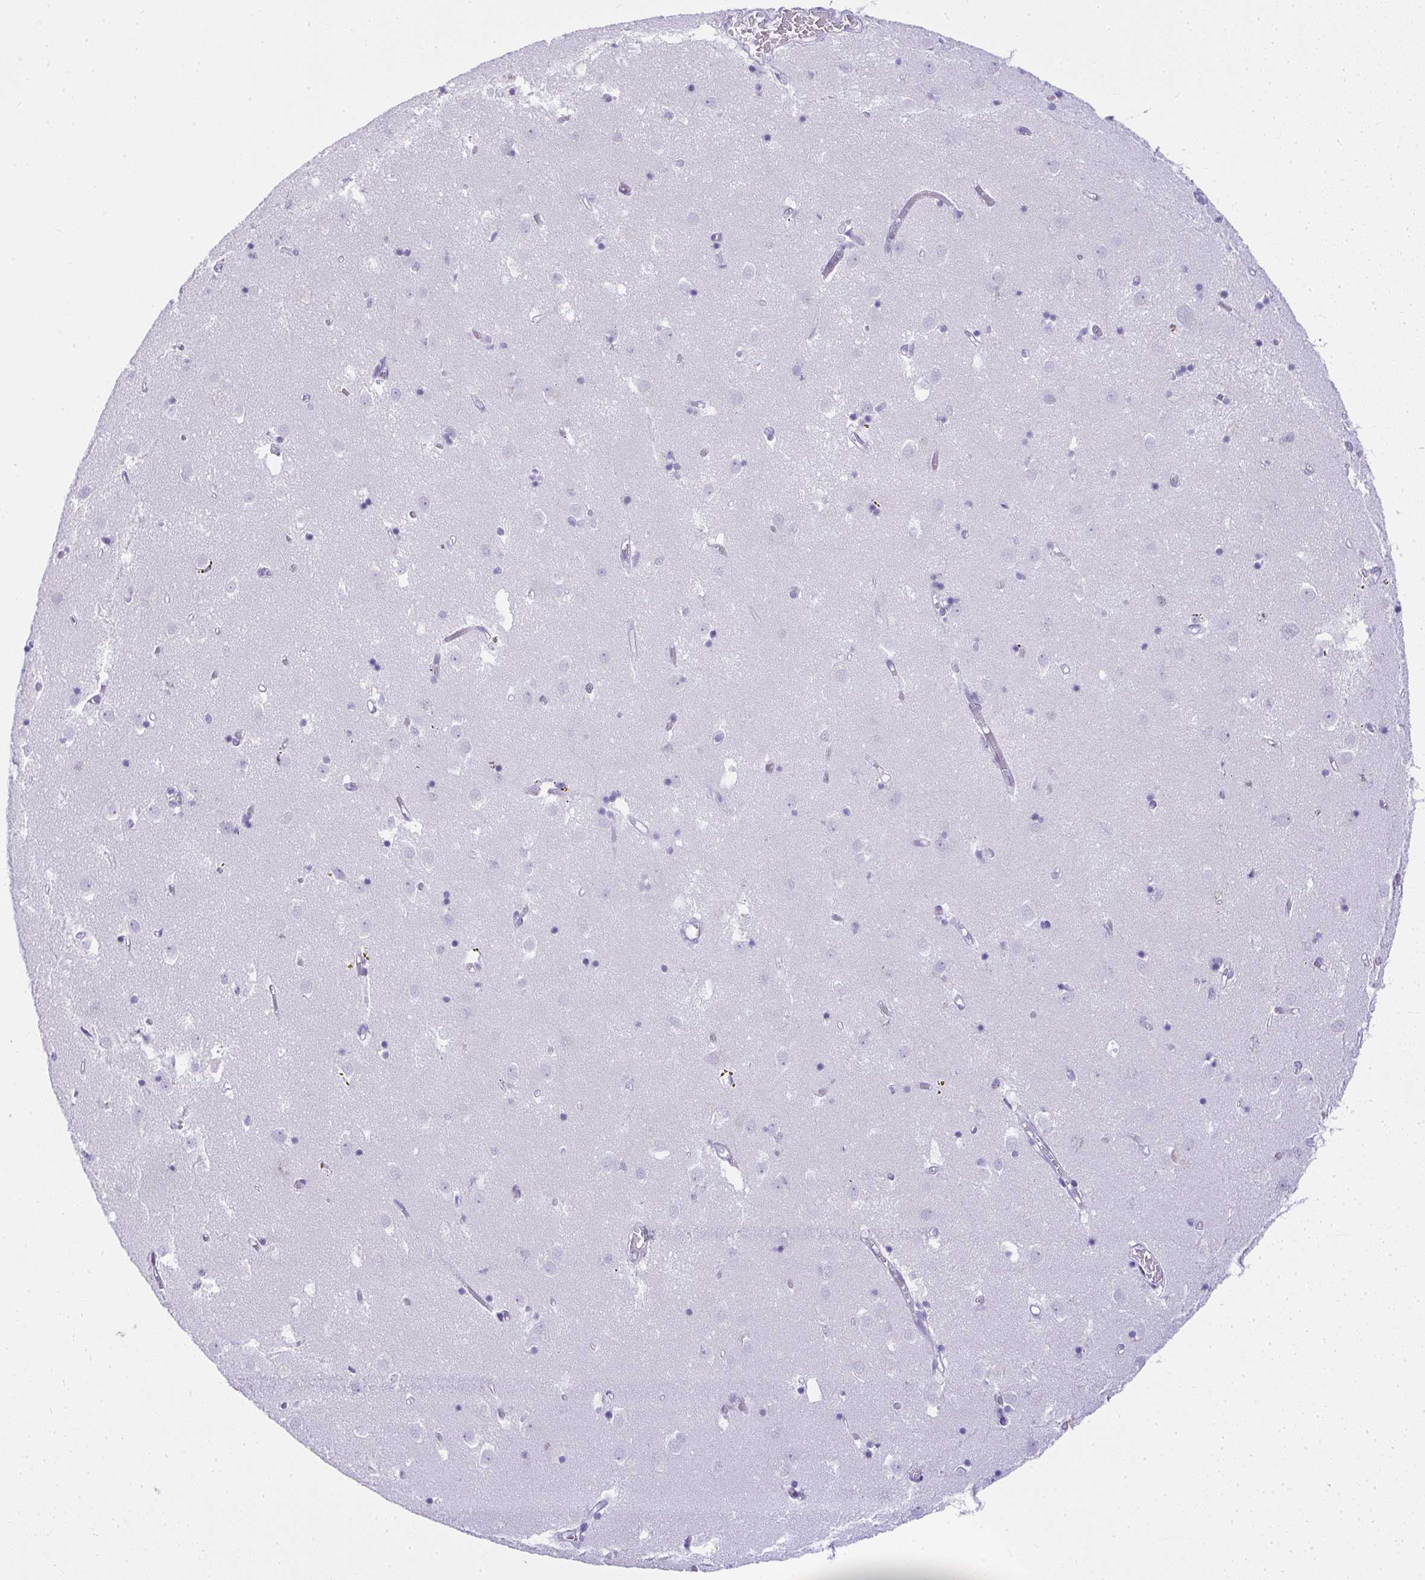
{"staining": {"intensity": "negative", "quantity": "none", "location": "none"}, "tissue": "caudate", "cell_type": "Glial cells", "image_type": "normal", "snomed": [{"axis": "morphology", "description": "Normal tissue, NOS"}, {"axis": "topography", "description": "Lateral ventricle wall"}], "caption": "Caudate stained for a protein using immunohistochemistry reveals no expression glial cells.", "gene": "CDADC1", "patient": {"sex": "male", "age": 70}}